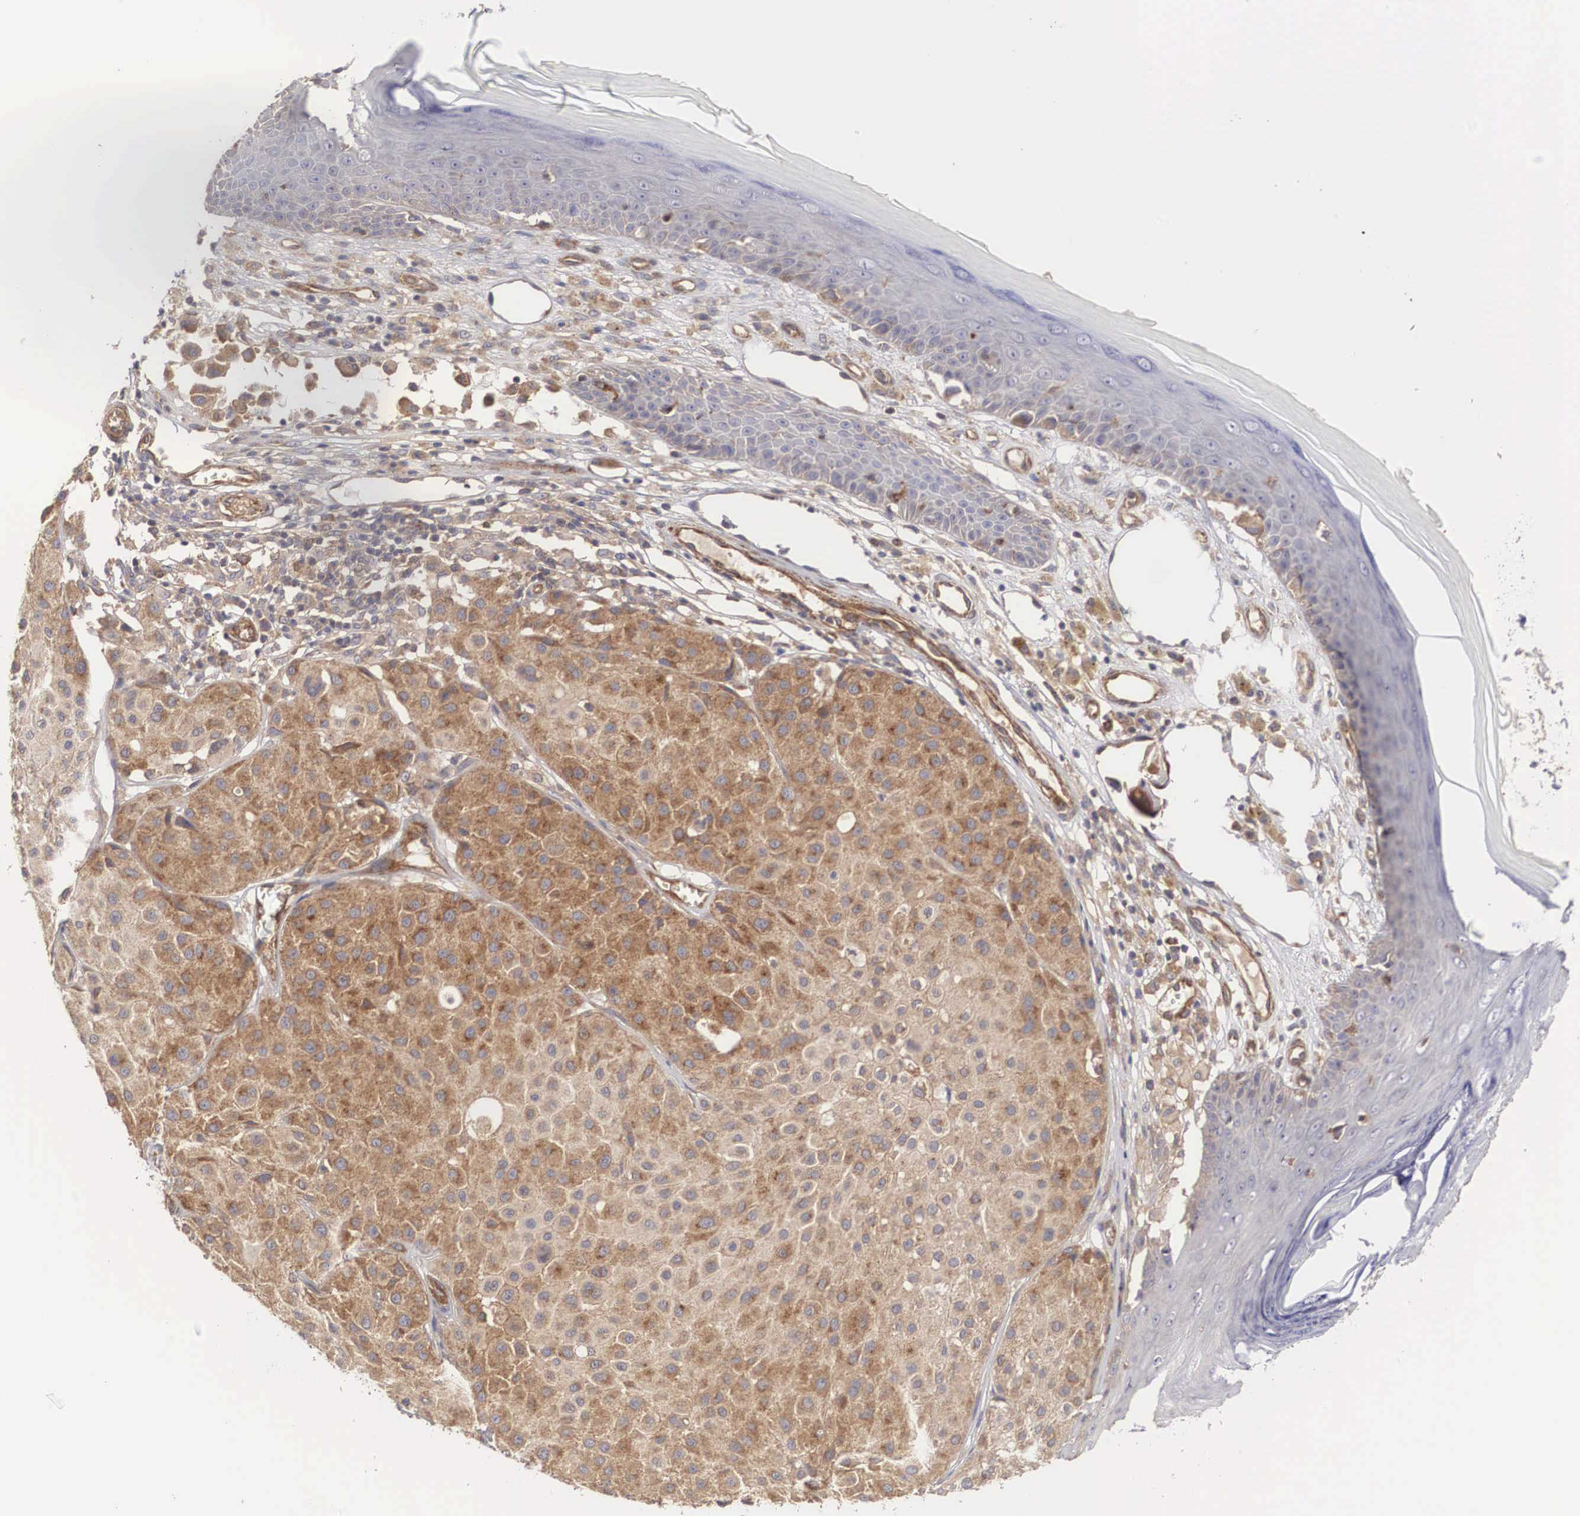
{"staining": {"intensity": "moderate", "quantity": ">75%", "location": "cytoplasmic/membranous"}, "tissue": "melanoma", "cell_type": "Tumor cells", "image_type": "cancer", "snomed": [{"axis": "morphology", "description": "Malignant melanoma, NOS"}, {"axis": "topography", "description": "Skin"}], "caption": "Melanoma was stained to show a protein in brown. There is medium levels of moderate cytoplasmic/membranous expression in about >75% of tumor cells. (Brightfield microscopy of DAB IHC at high magnification).", "gene": "ARMCX4", "patient": {"sex": "male", "age": 36}}